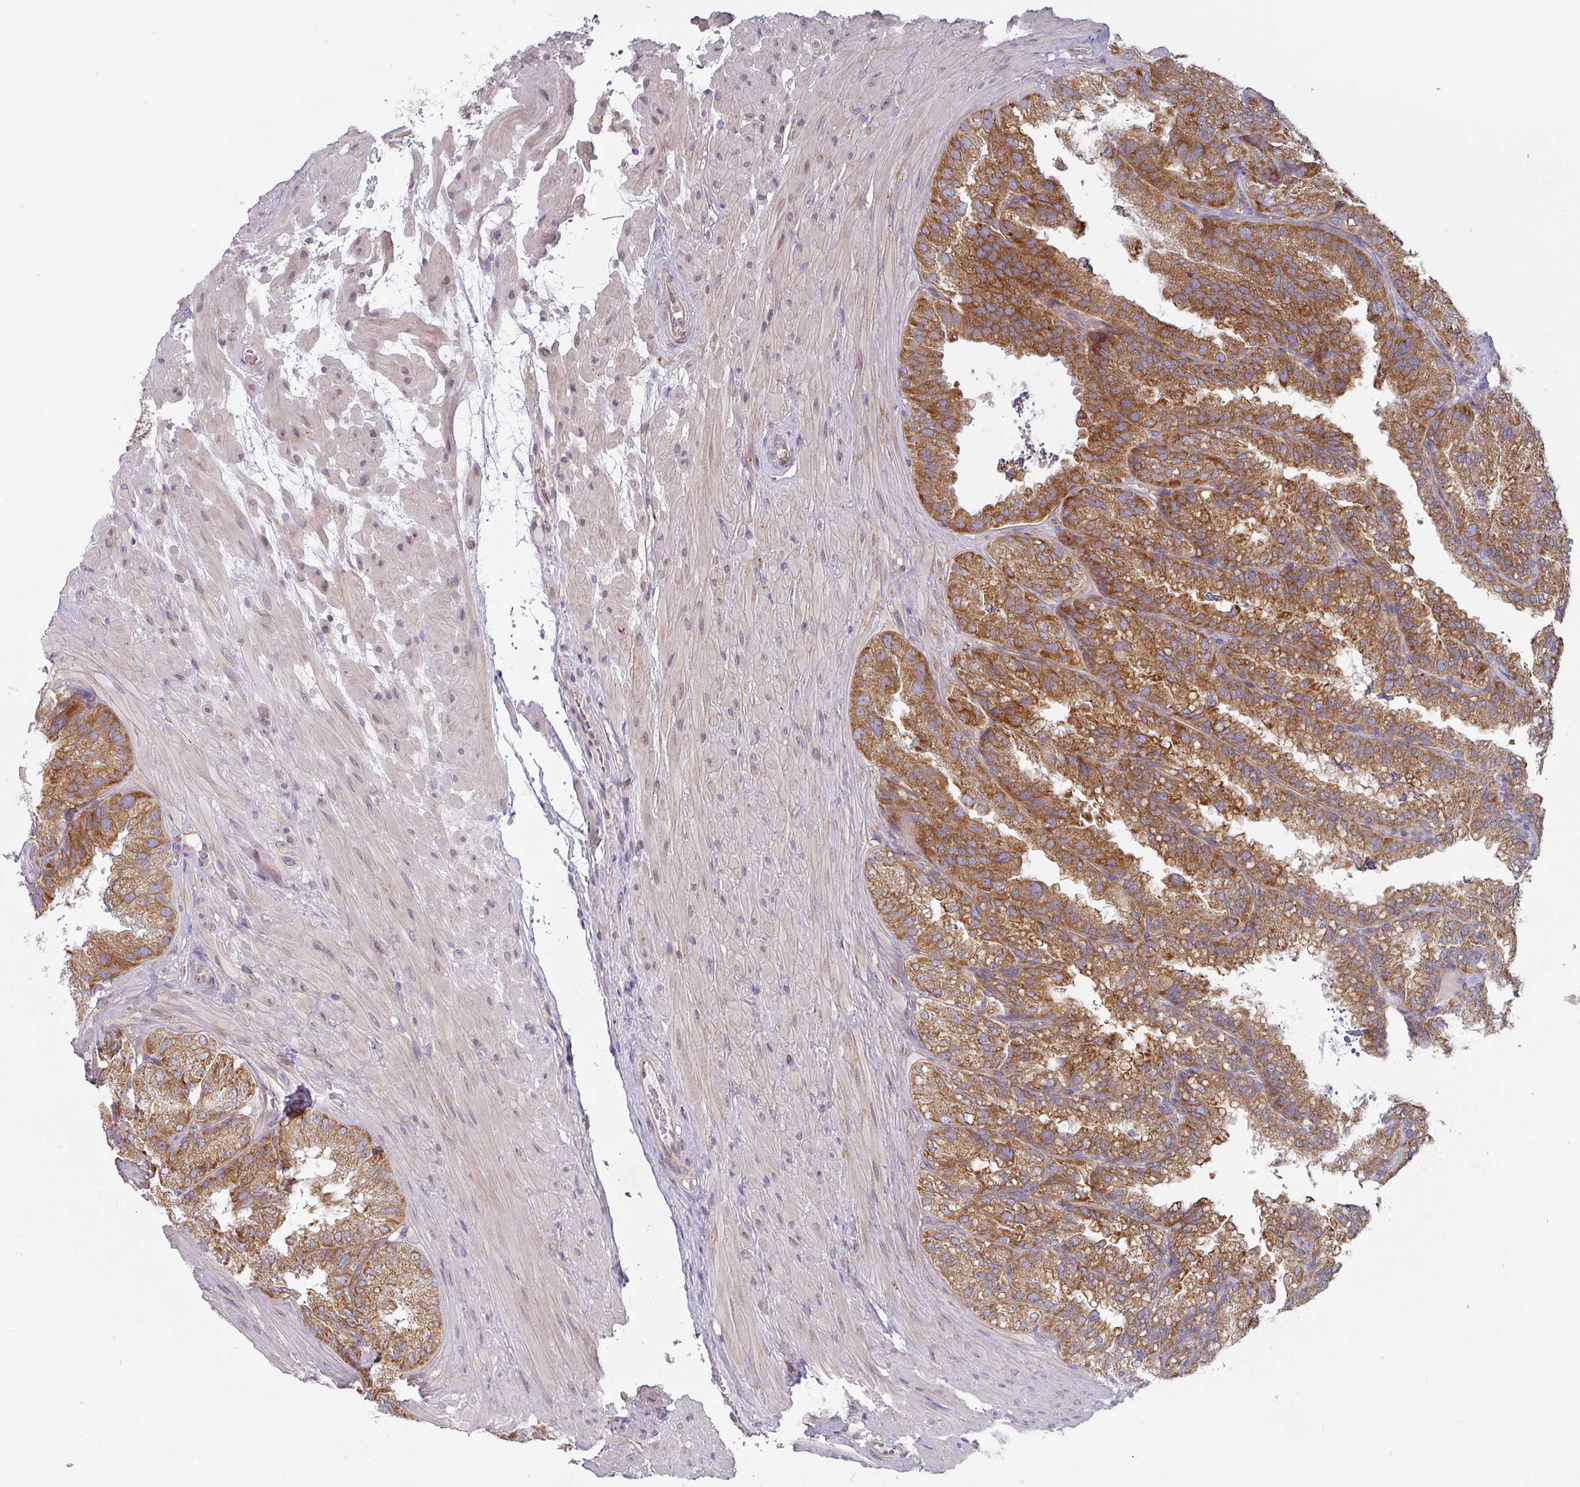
{"staining": {"intensity": "strong", "quantity": ">75%", "location": "cytoplasmic/membranous"}, "tissue": "seminal vesicle", "cell_type": "Glandular cells", "image_type": "normal", "snomed": [{"axis": "morphology", "description": "Normal tissue, NOS"}, {"axis": "topography", "description": "Seminal veicle"}], "caption": "Immunohistochemical staining of benign seminal vesicle reveals >75% levels of strong cytoplasmic/membranous protein positivity in about >75% of glandular cells.", "gene": "TAPT1", "patient": {"sex": "male", "age": 58}}